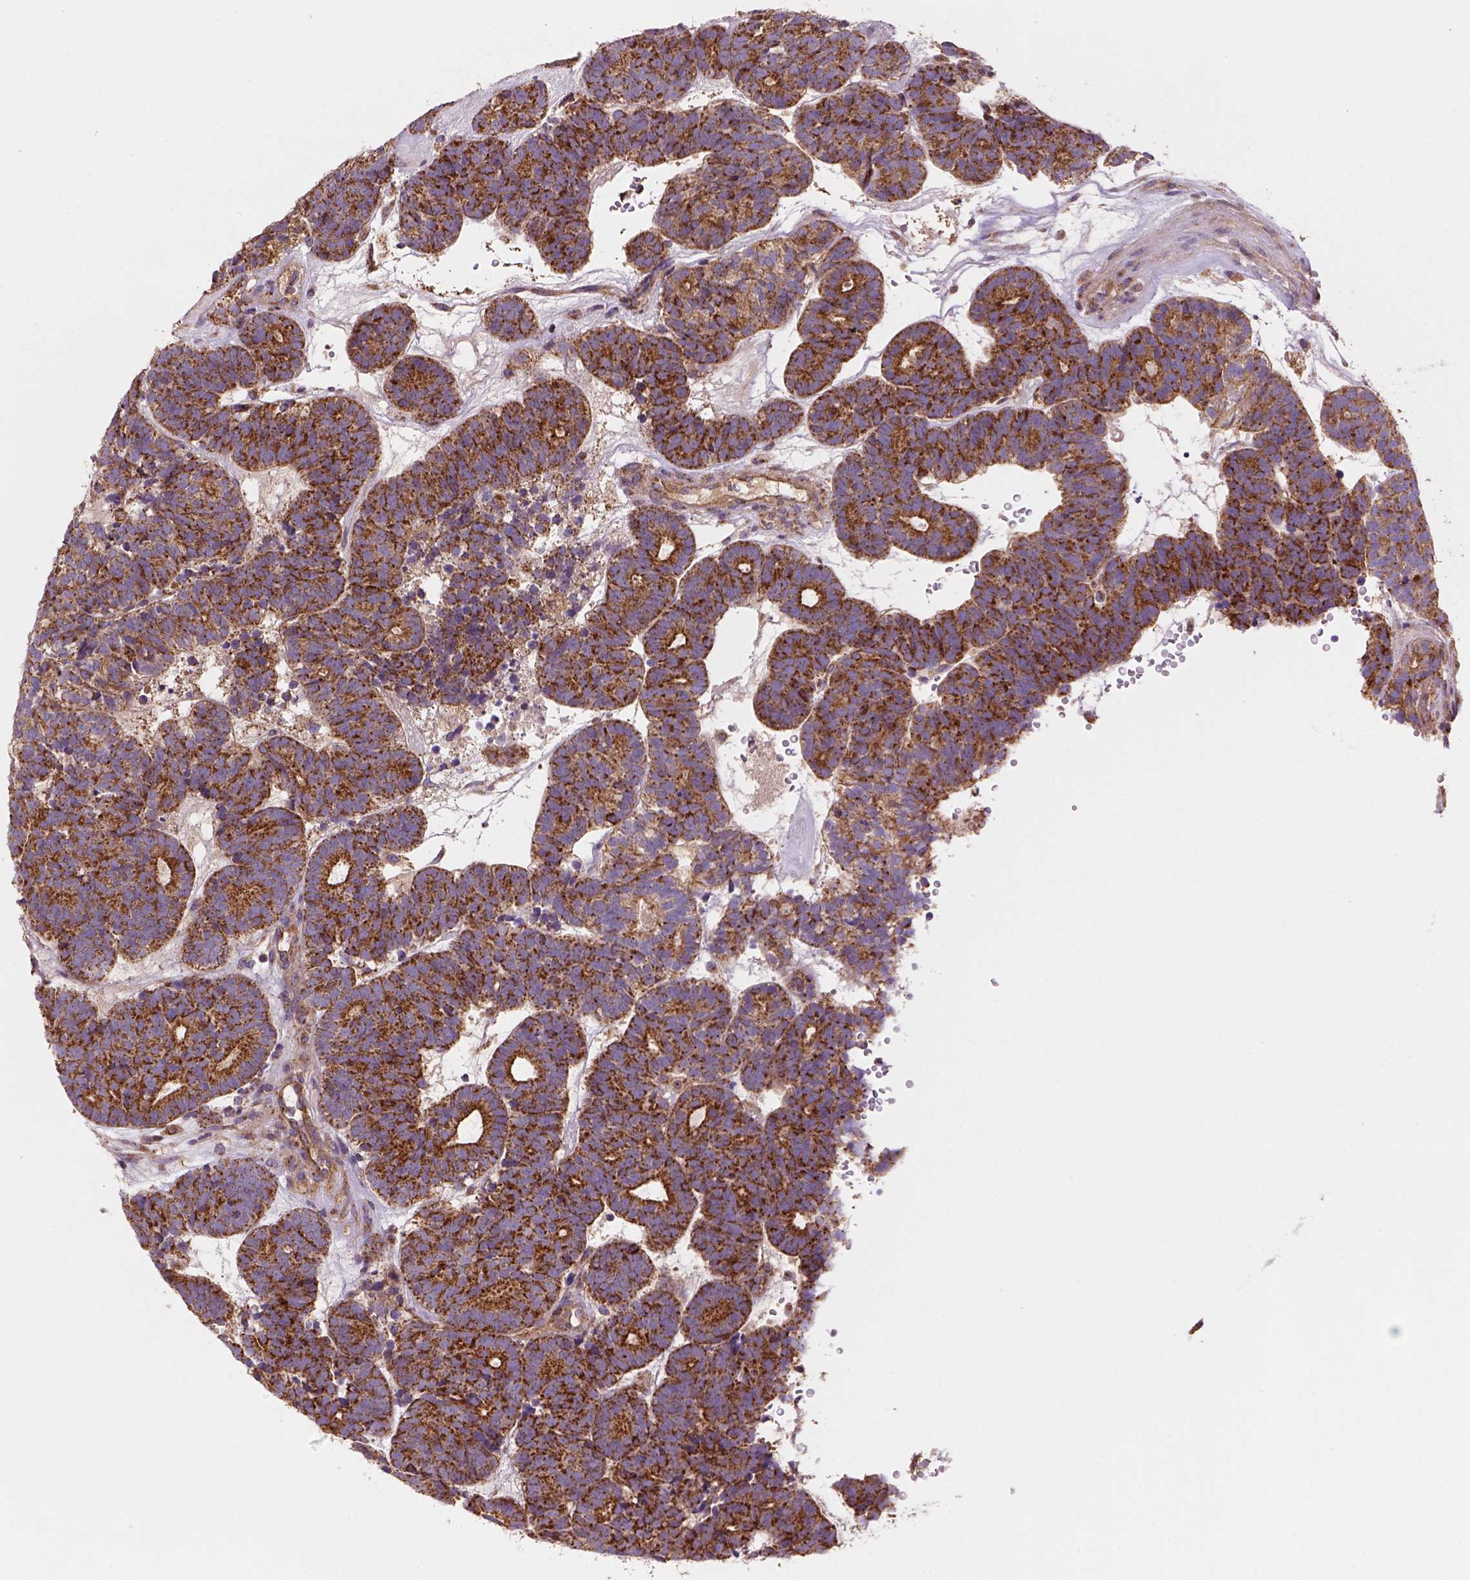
{"staining": {"intensity": "strong", "quantity": ">75%", "location": "cytoplasmic/membranous"}, "tissue": "head and neck cancer", "cell_type": "Tumor cells", "image_type": "cancer", "snomed": [{"axis": "morphology", "description": "Adenocarcinoma, NOS"}, {"axis": "topography", "description": "Head-Neck"}], "caption": "Immunohistochemistry of head and neck adenocarcinoma demonstrates high levels of strong cytoplasmic/membranous staining in approximately >75% of tumor cells.", "gene": "WARS2", "patient": {"sex": "female", "age": 81}}